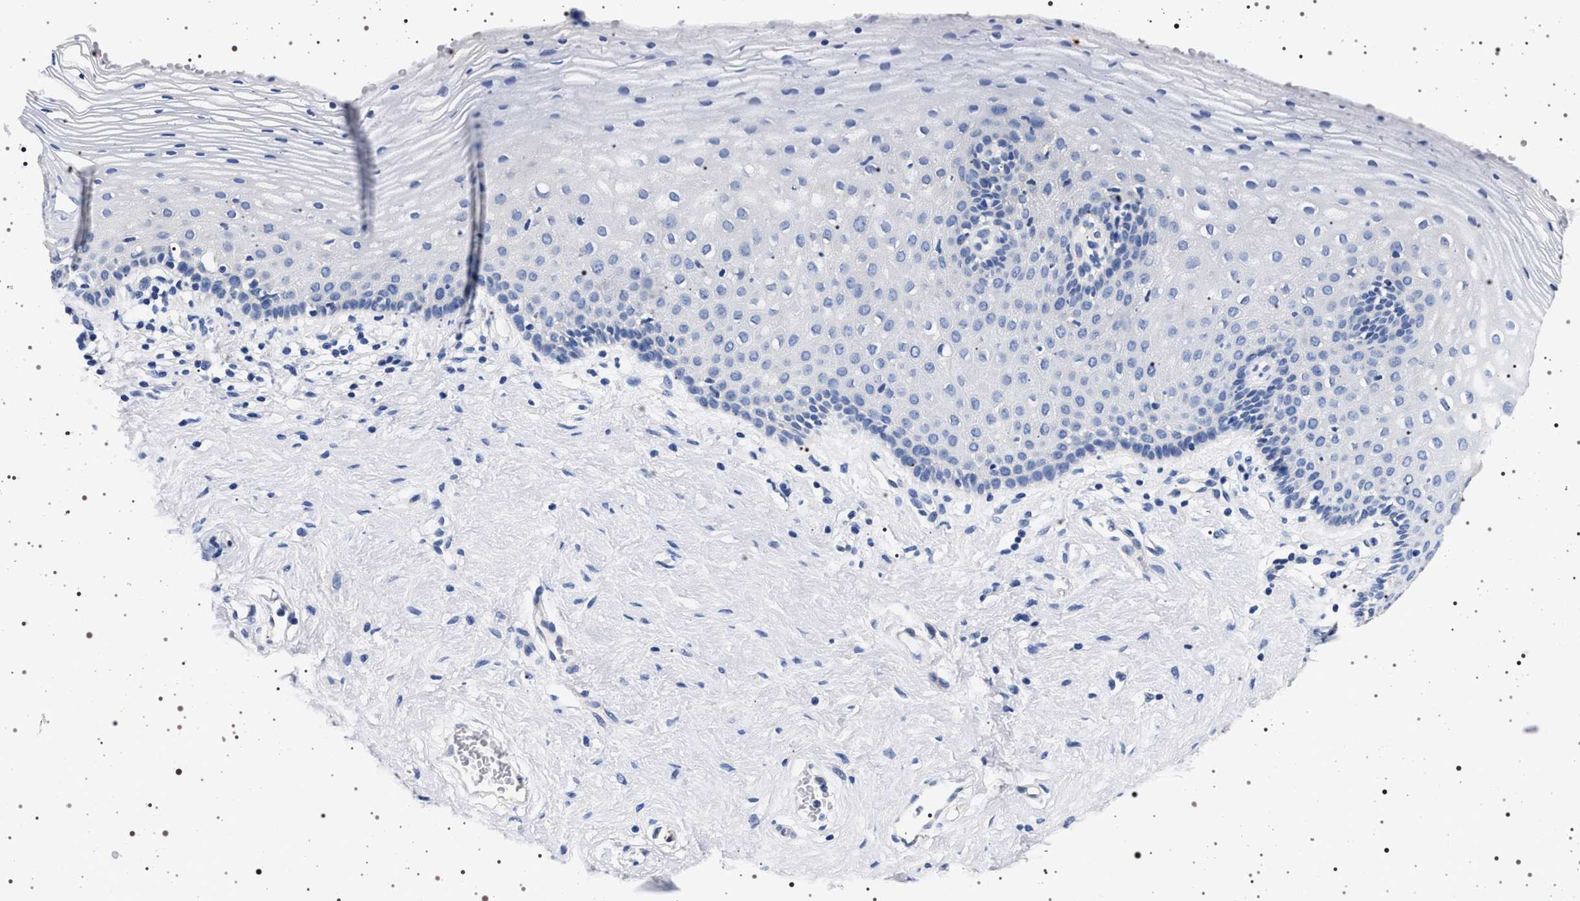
{"staining": {"intensity": "negative", "quantity": "none", "location": "none"}, "tissue": "vagina", "cell_type": "Squamous epithelial cells", "image_type": "normal", "snomed": [{"axis": "morphology", "description": "Normal tissue, NOS"}, {"axis": "topography", "description": "Vagina"}], "caption": "IHC of normal vagina reveals no staining in squamous epithelial cells. The staining is performed using DAB brown chromogen with nuclei counter-stained in using hematoxylin.", "gene": "HSD17B1", "patient": {"sex": "female", "age": 32}}